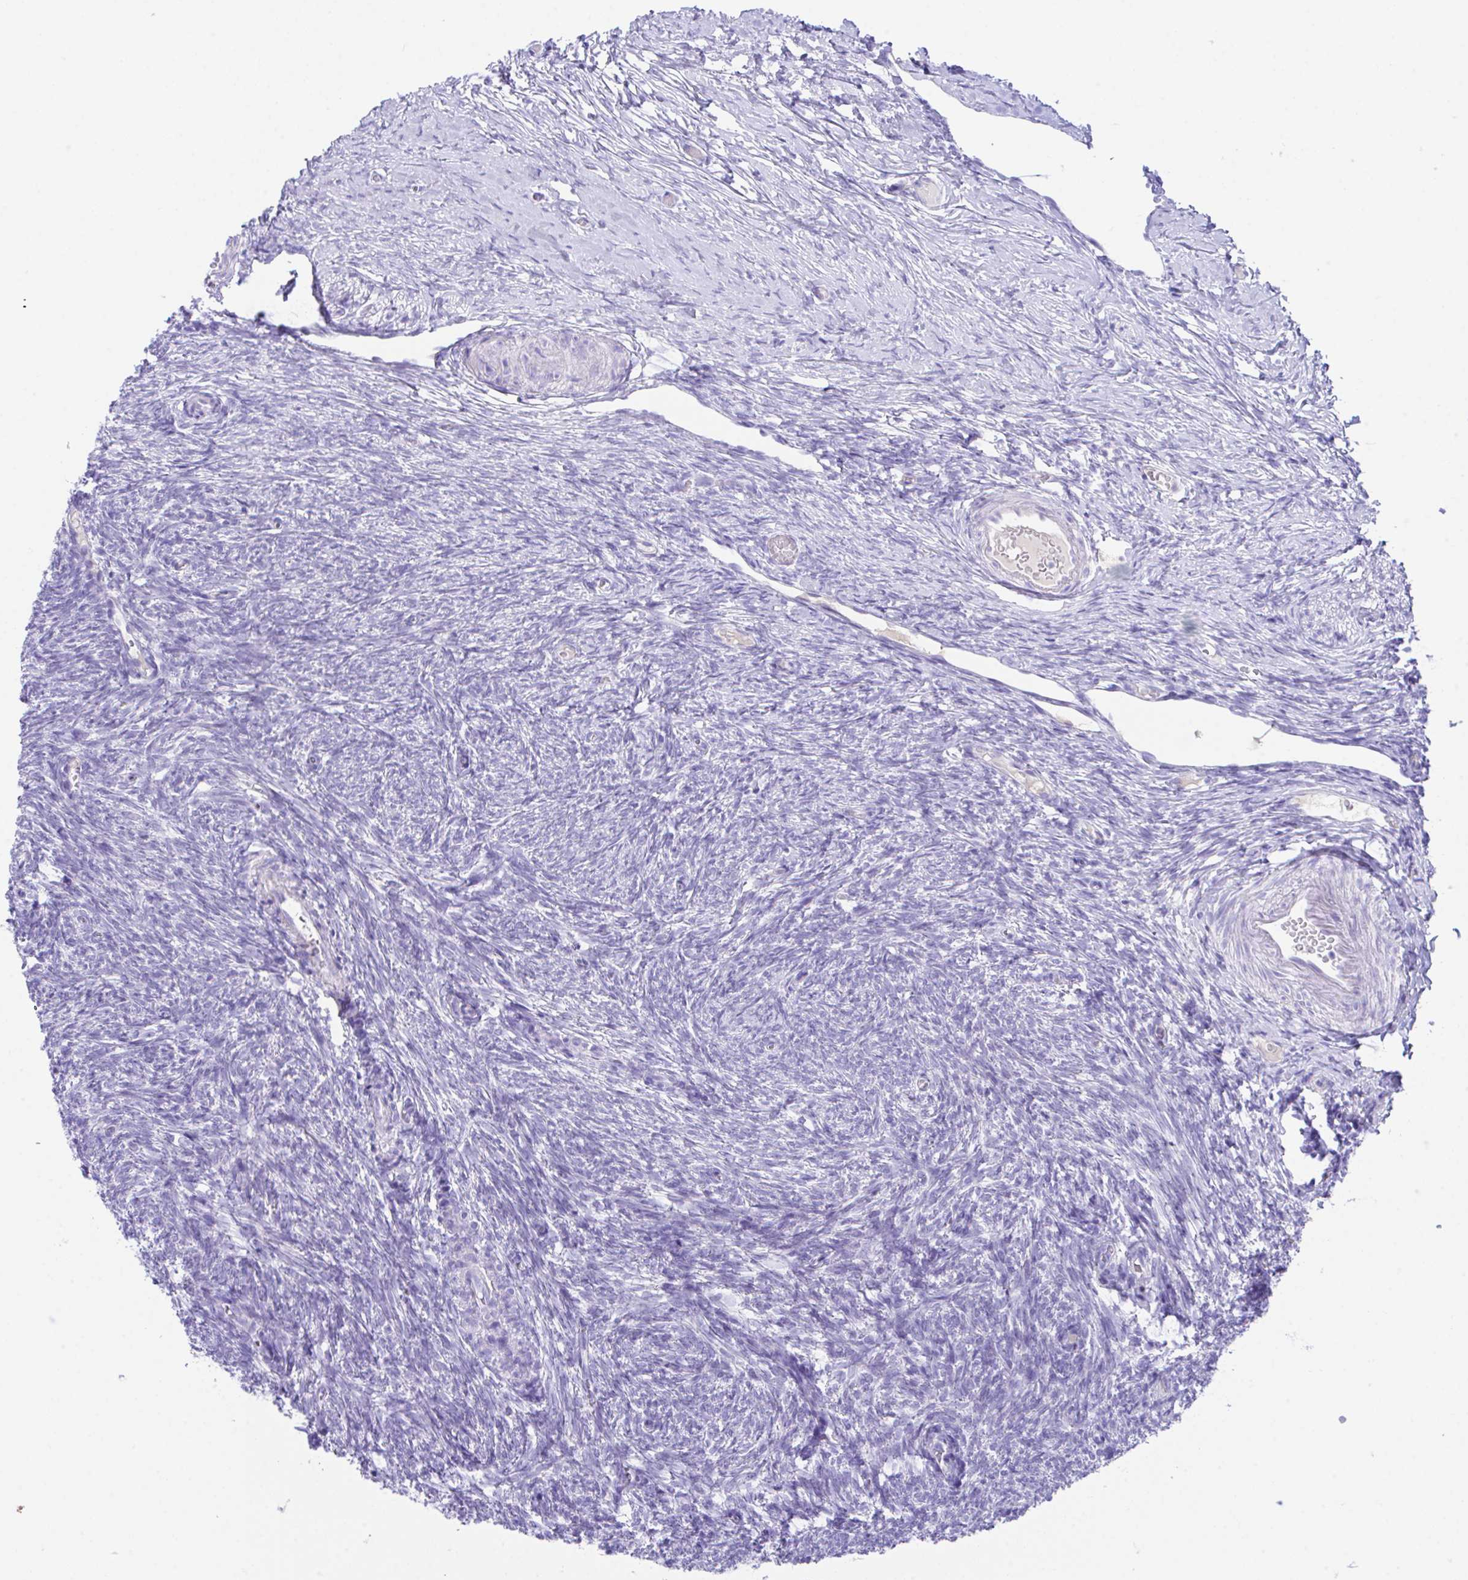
{"staining": {"intensity": "negative", "quantity": "none", "location": "none"}, "tissue": "ovary", "cell_type": "Follicle cells", "image_type": "normal", "snomed": [{"axis": "morphology", "description": "Normal tissue, NOS"}, {"axis": "topography", "description": "Ovary"}], "caption": "The IHC histopathology image has no significant positivity in follicle cells of ovary.", "gene": "HOXB4", "patient": {"sex": "female", "age": 39}}